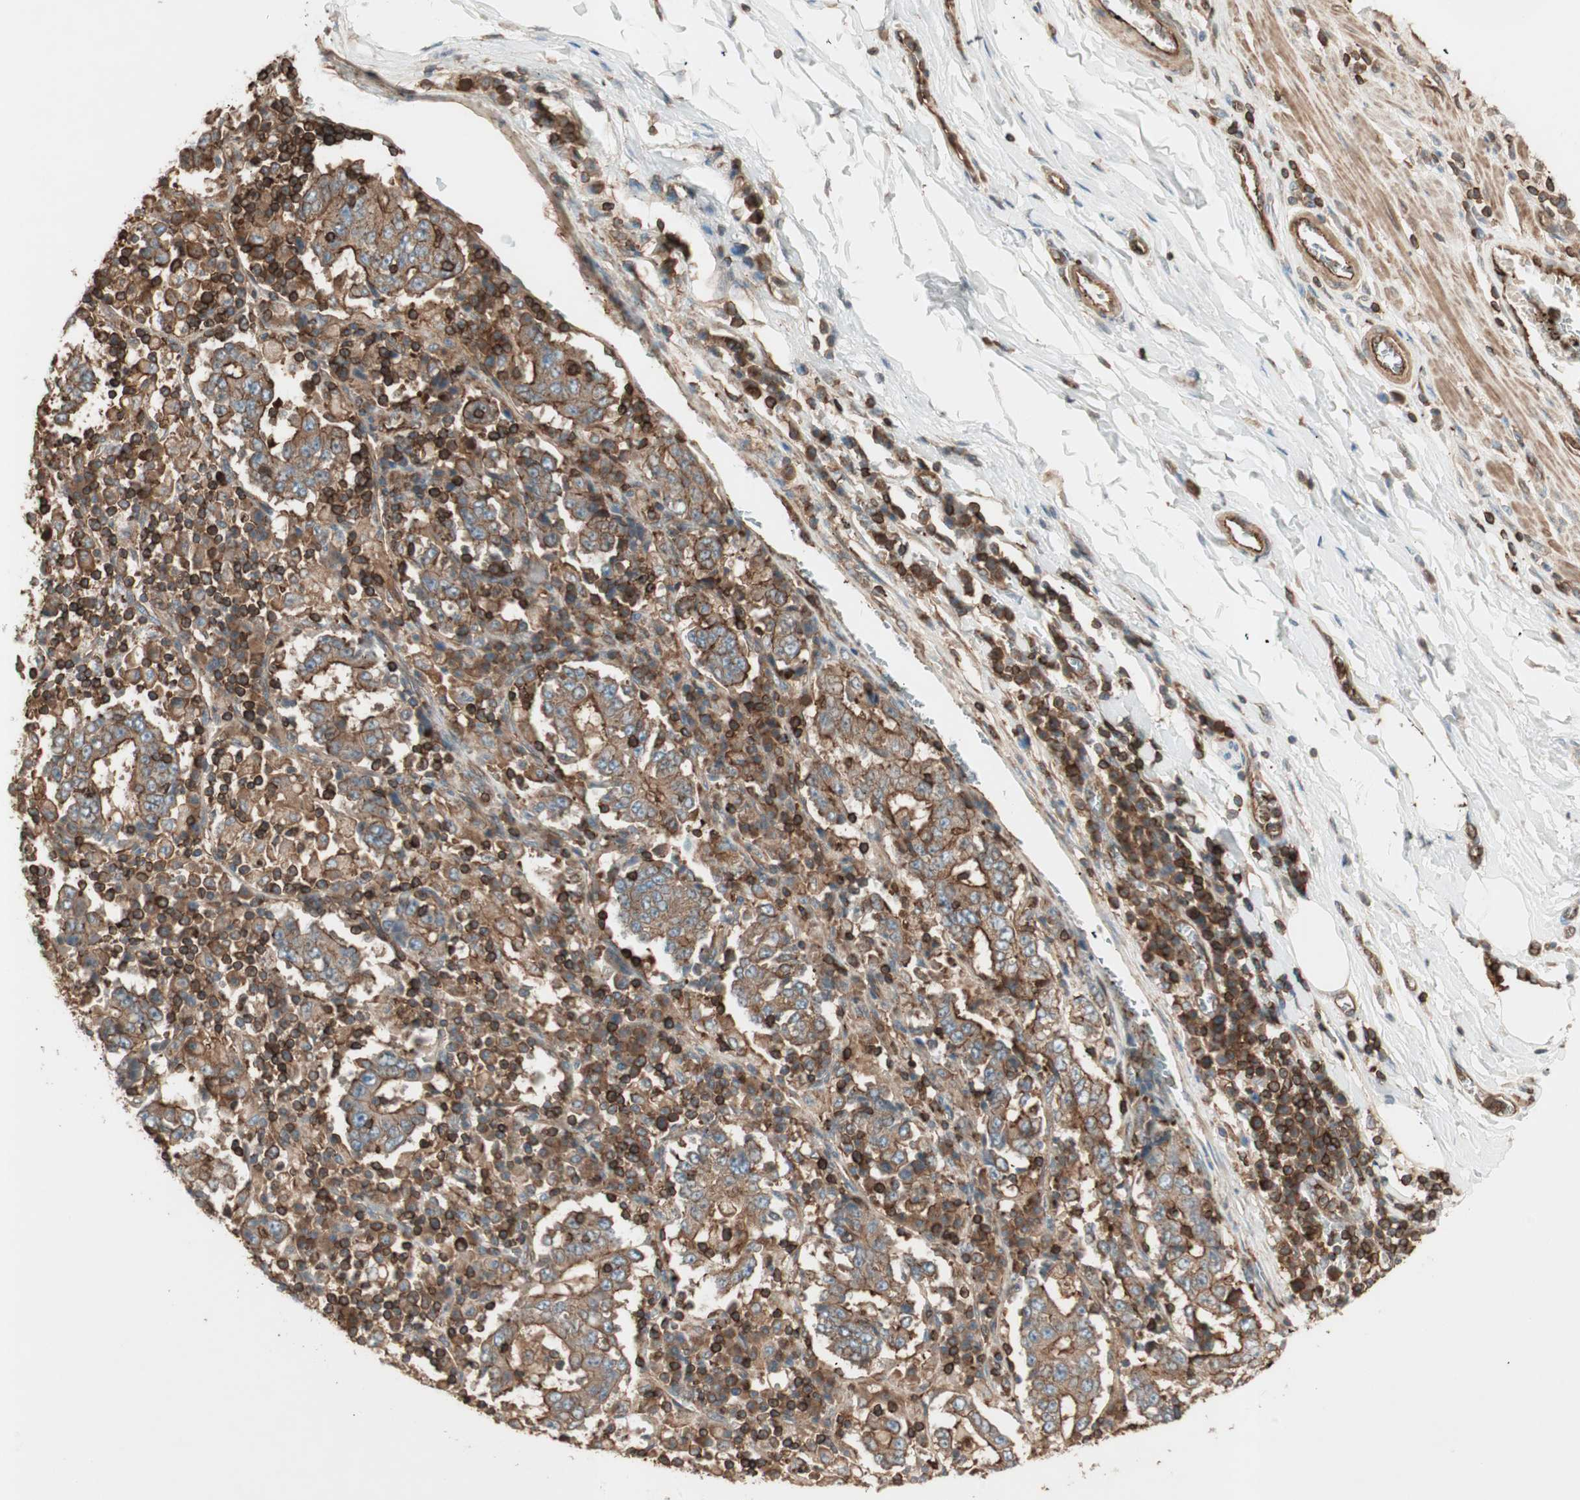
{"staining": {"intensity": "strong", "quantity": ">75%", "location": "cytoplasmic/membranous"}, "tissue": "stomach cancer", "cell_type": "Tumor cells", "image_type": "cancer", "snomed": [{"axis": "morphology", "description": "Normal tissue, NOS"}, {"axis": "morphology", "description": "Adenocarcinoma, NOS"}, {"axis": "topography", "description": "Stomach, upper"}, {"axis": "topography", "description": "Stomach"}], "caption": "Tumor cells show strong cytoplasmic/membranous staining in about >75% of cells in stomach adenocarcinoma.", "gene": "TCP11L1", "patient": {"sex": "male", "age": 59}}